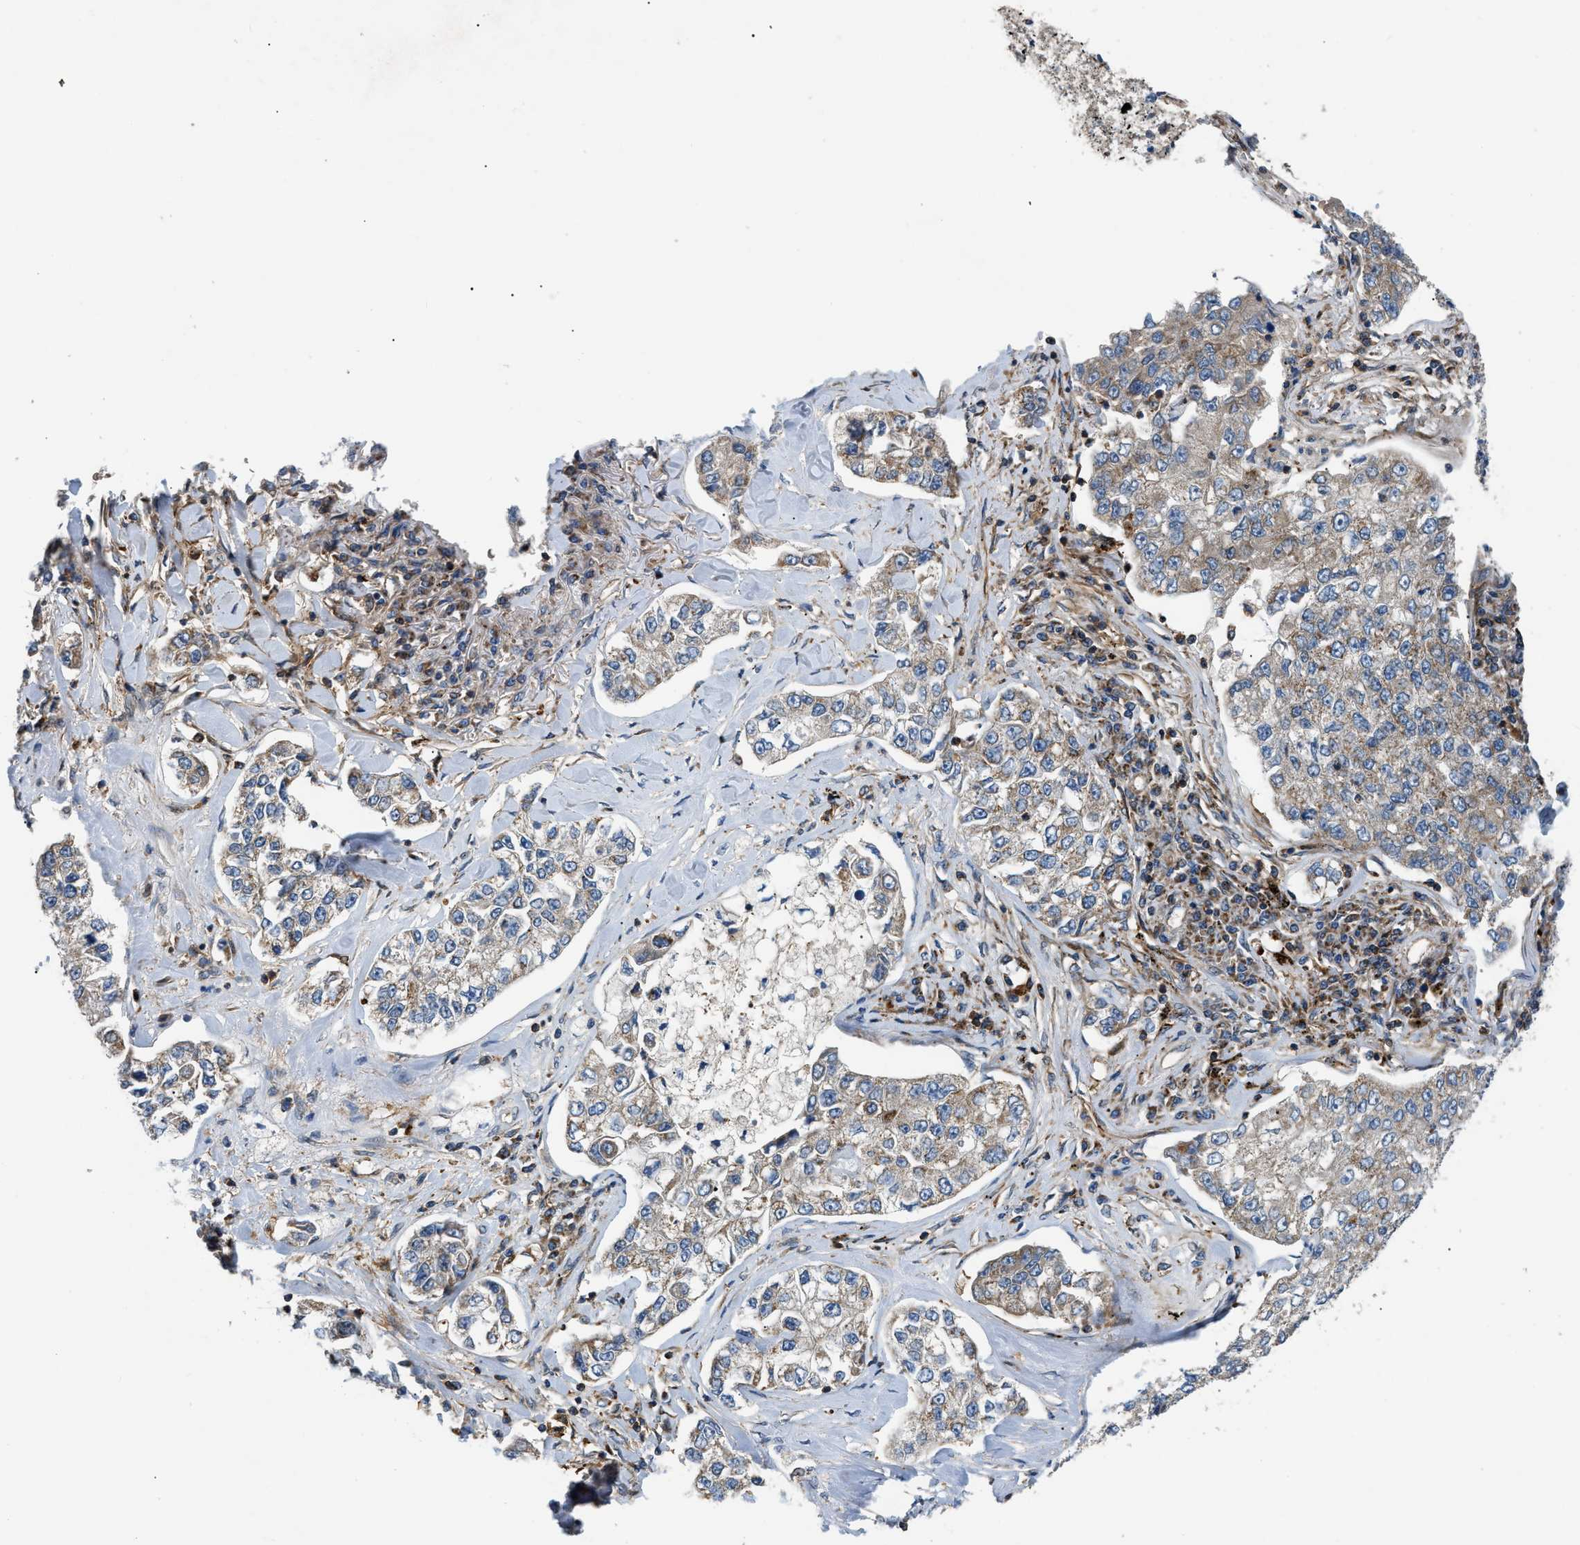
{"staining": {"intensity": "weak", "quantity": "25%-75%", "location": "cytoplasmic/membranous"}, "tissue": "lung cancer", "cell_type": "Tumor cells", "image_type": "cancer", "snomed": [{"axis": "morphology", "description": "Adenocarcinoma, NOS"}, {"axis": "topography", "description": "Lung"}], "caption": "Weak cytoplasmic/membranous staining for a protein is seen in approximately 25%-75% of tumor cells of lung cancer (adenocarcinoma) using IHC.", "gene": "DHODH", "patient": {"sex": "male", "age": 49}}